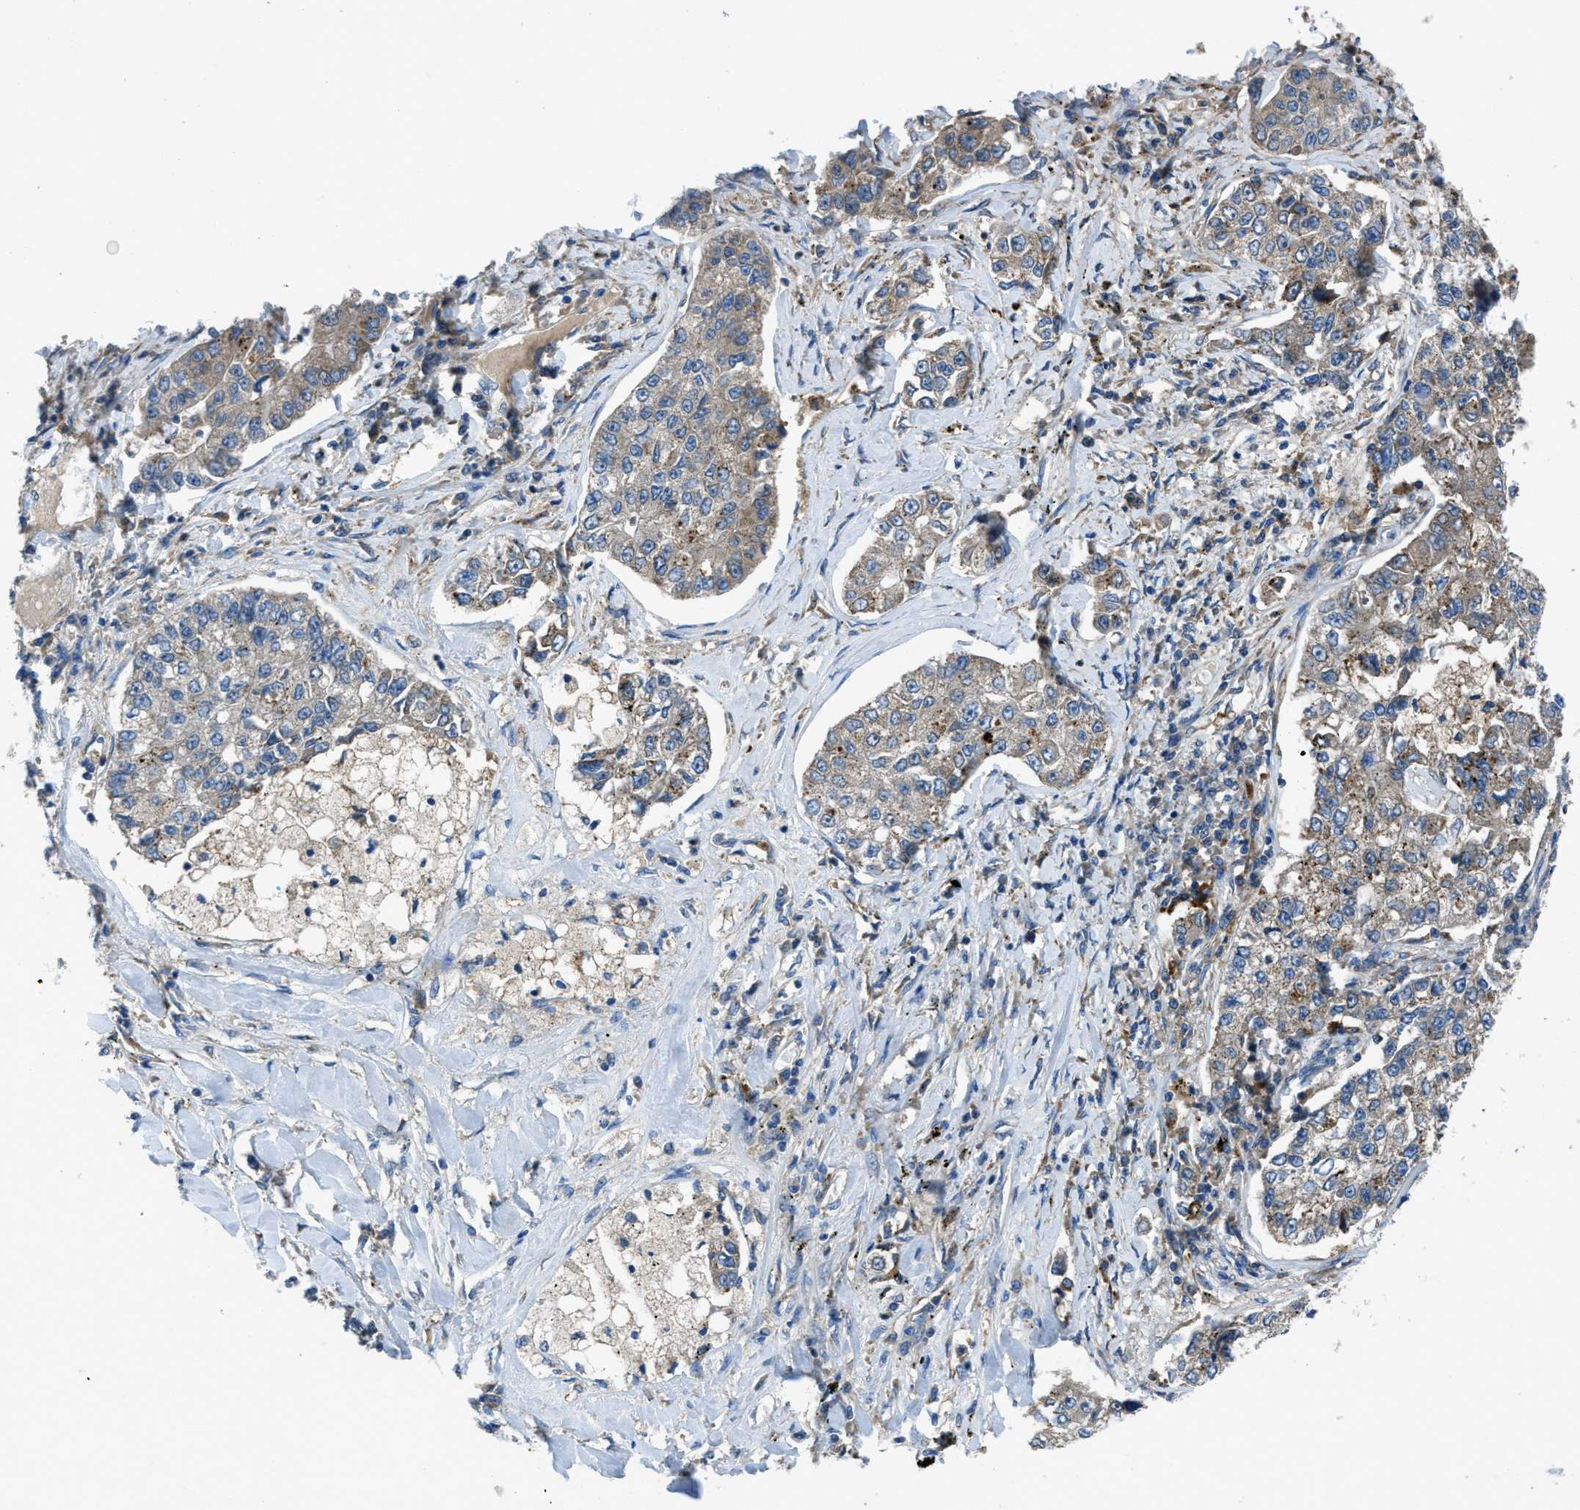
{"staining": {"intensity": "moderate", "quantity": "25%-75%", "location": "cytoplasmic/membranous"}, "tissue": "lung cancer", "cell_type": "Tumor cells", "image_type": "cancer", "snomed": [{"axis": "morphology", "description": "Adenocarcinoma, NOS"}, {"axis": "topography", "description": "Lung"}], "caption": "Tumor cells reveal moderate cytoplasmic/membranous staining in approximately 25%-75% of cells in lung cancer (adenocarcinoma).", "gene": "MAP3K20", "patient": {"sex": "male", "age": 49}}